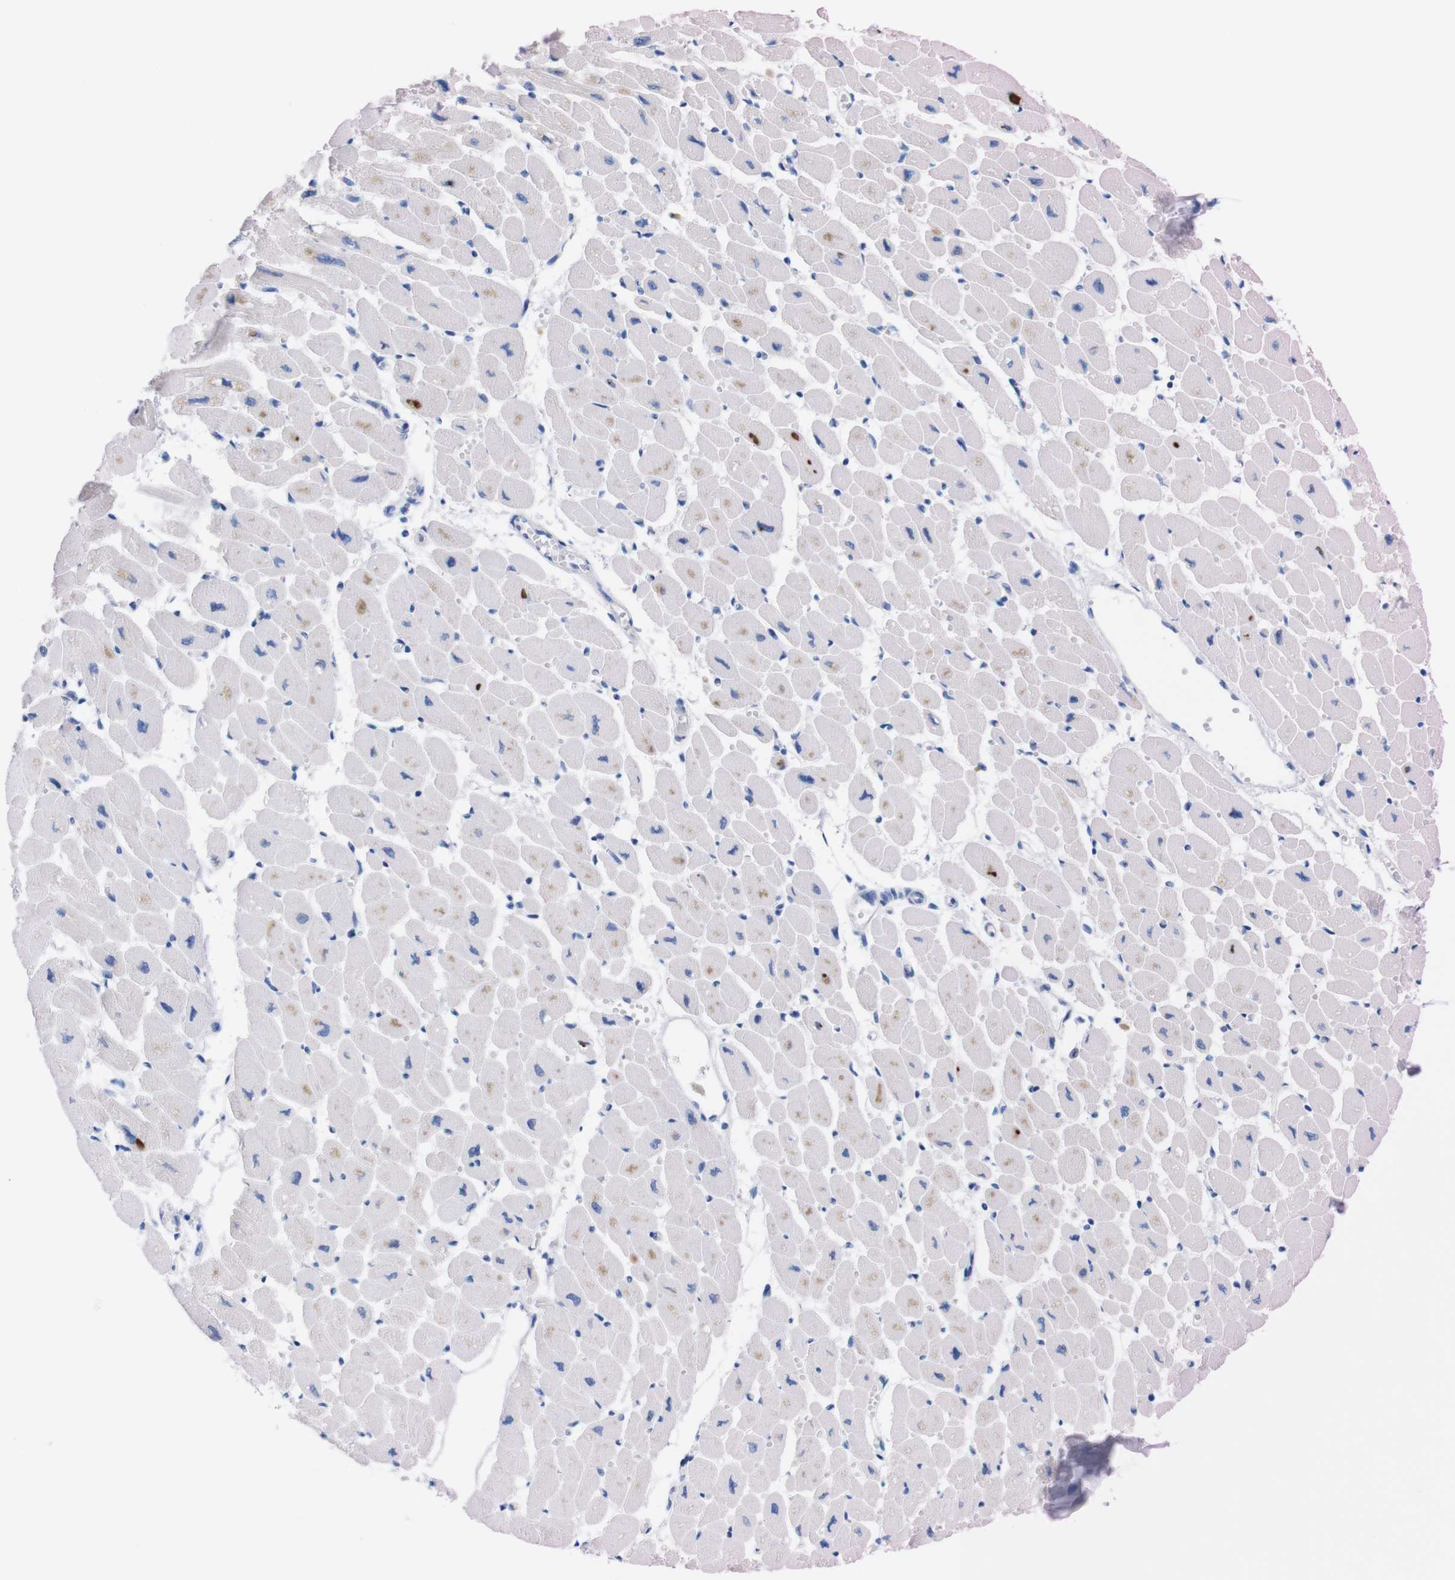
{"staining": {"intensity": "negative", "quantity": "none", "location": "none"}, "tissue": "heart muscle", "cell_type": "Cardiomyocytes", "image_type": "normal", "snomed": [{"axis": "morphology", "description": "Normal tissue, NOS"}, {"axis": "topography", "description": "Heart"}], "caption": "Heart muscle stained for a protein using IHC displays no positivity cardiomyocytes.", "gene": "TMEM243", "patient": {"sex": "female", "age": 54}}